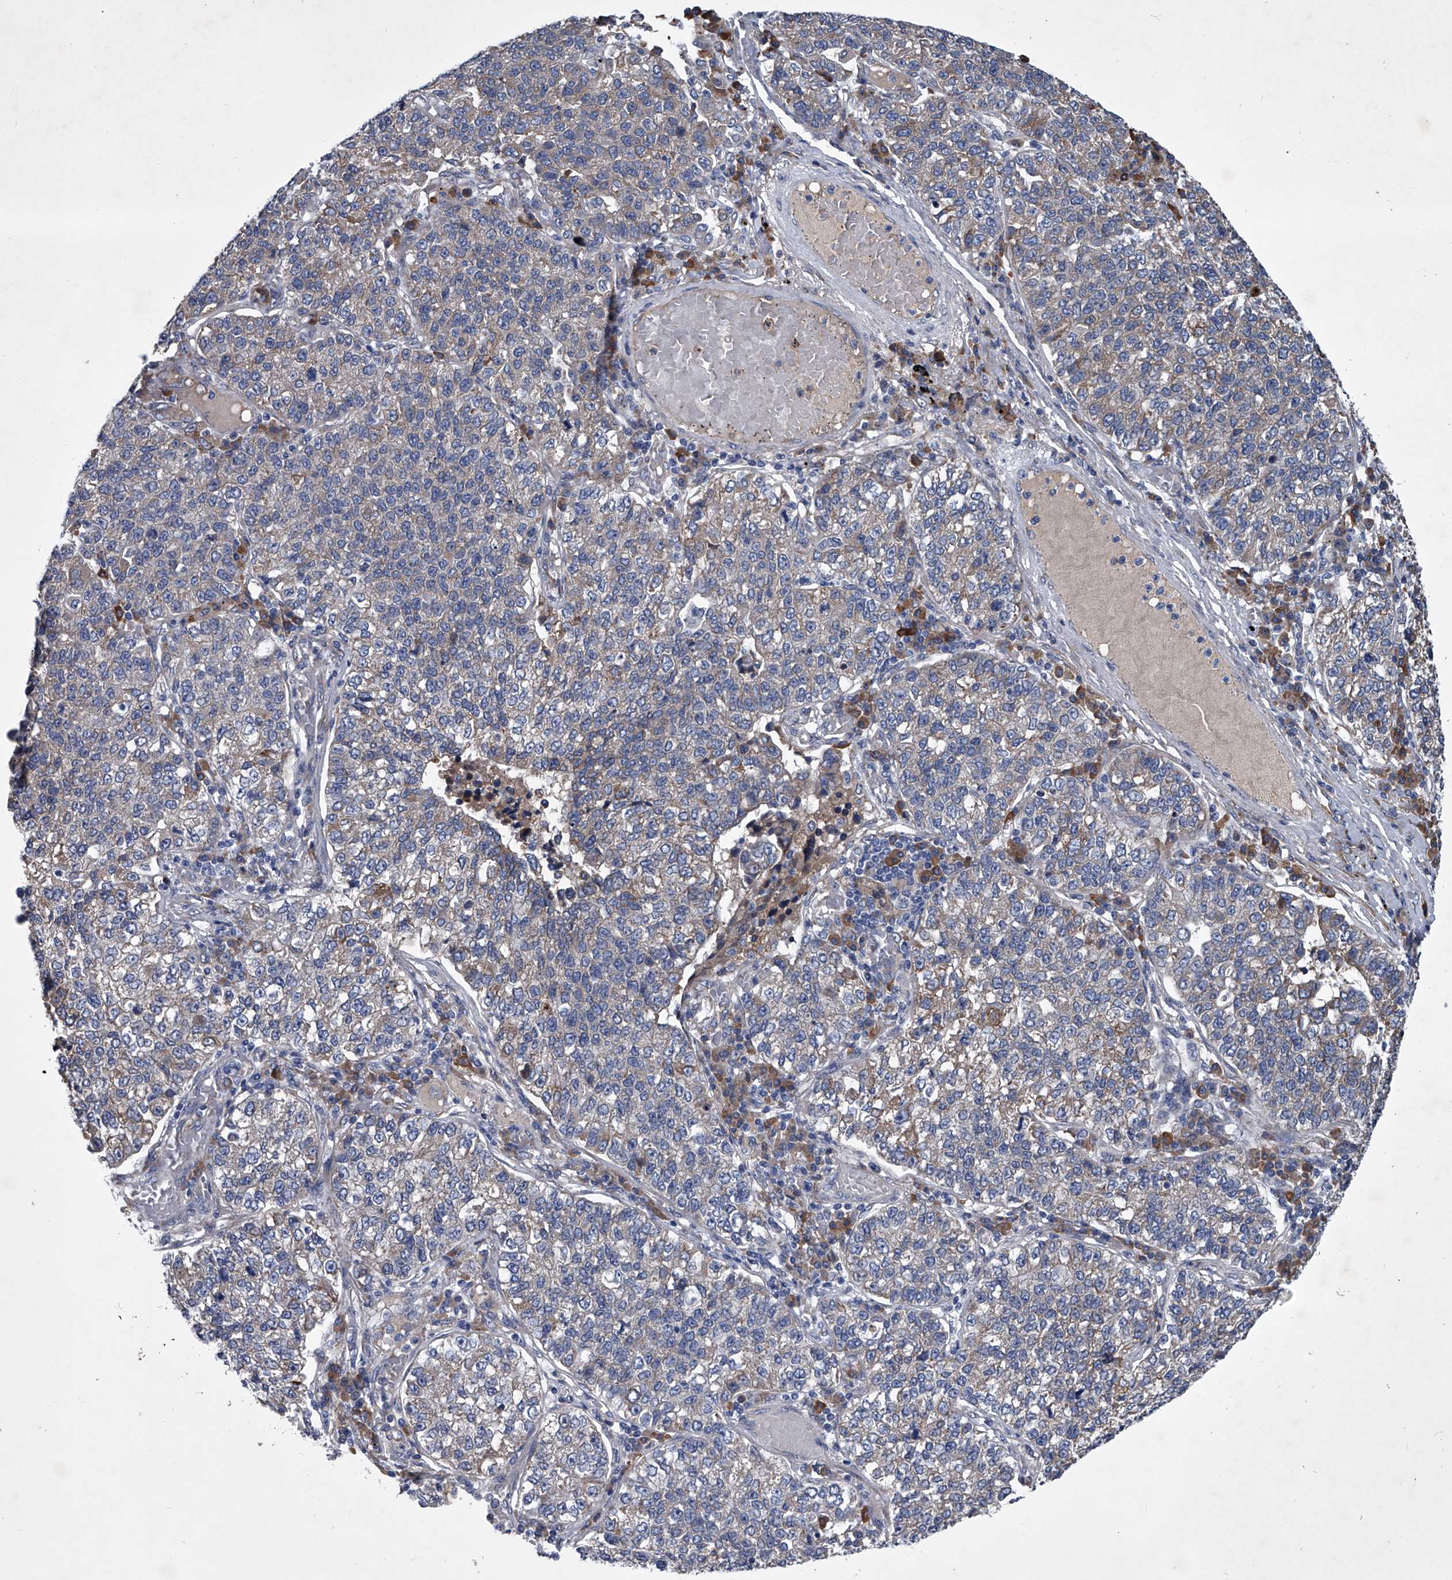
{"staining": {"intensity": "weak", "quantity": "<25%", "location": "cytoplasmic/membranous"}, "tissue": "lung cancer", "cell_type": "Tumor cells", "image_type": "cancer", "snomed": [{"axis": "morphology", "description": "Adenocarcinoma, NOS"}, {"axis": "topography", "description": "Lung"}], "caption": "Immunohistochemistry of lung cancer displays no expression in tumor cells.", "gene": "ABCG1", "patient": {"sex": "male", "age": 49}}